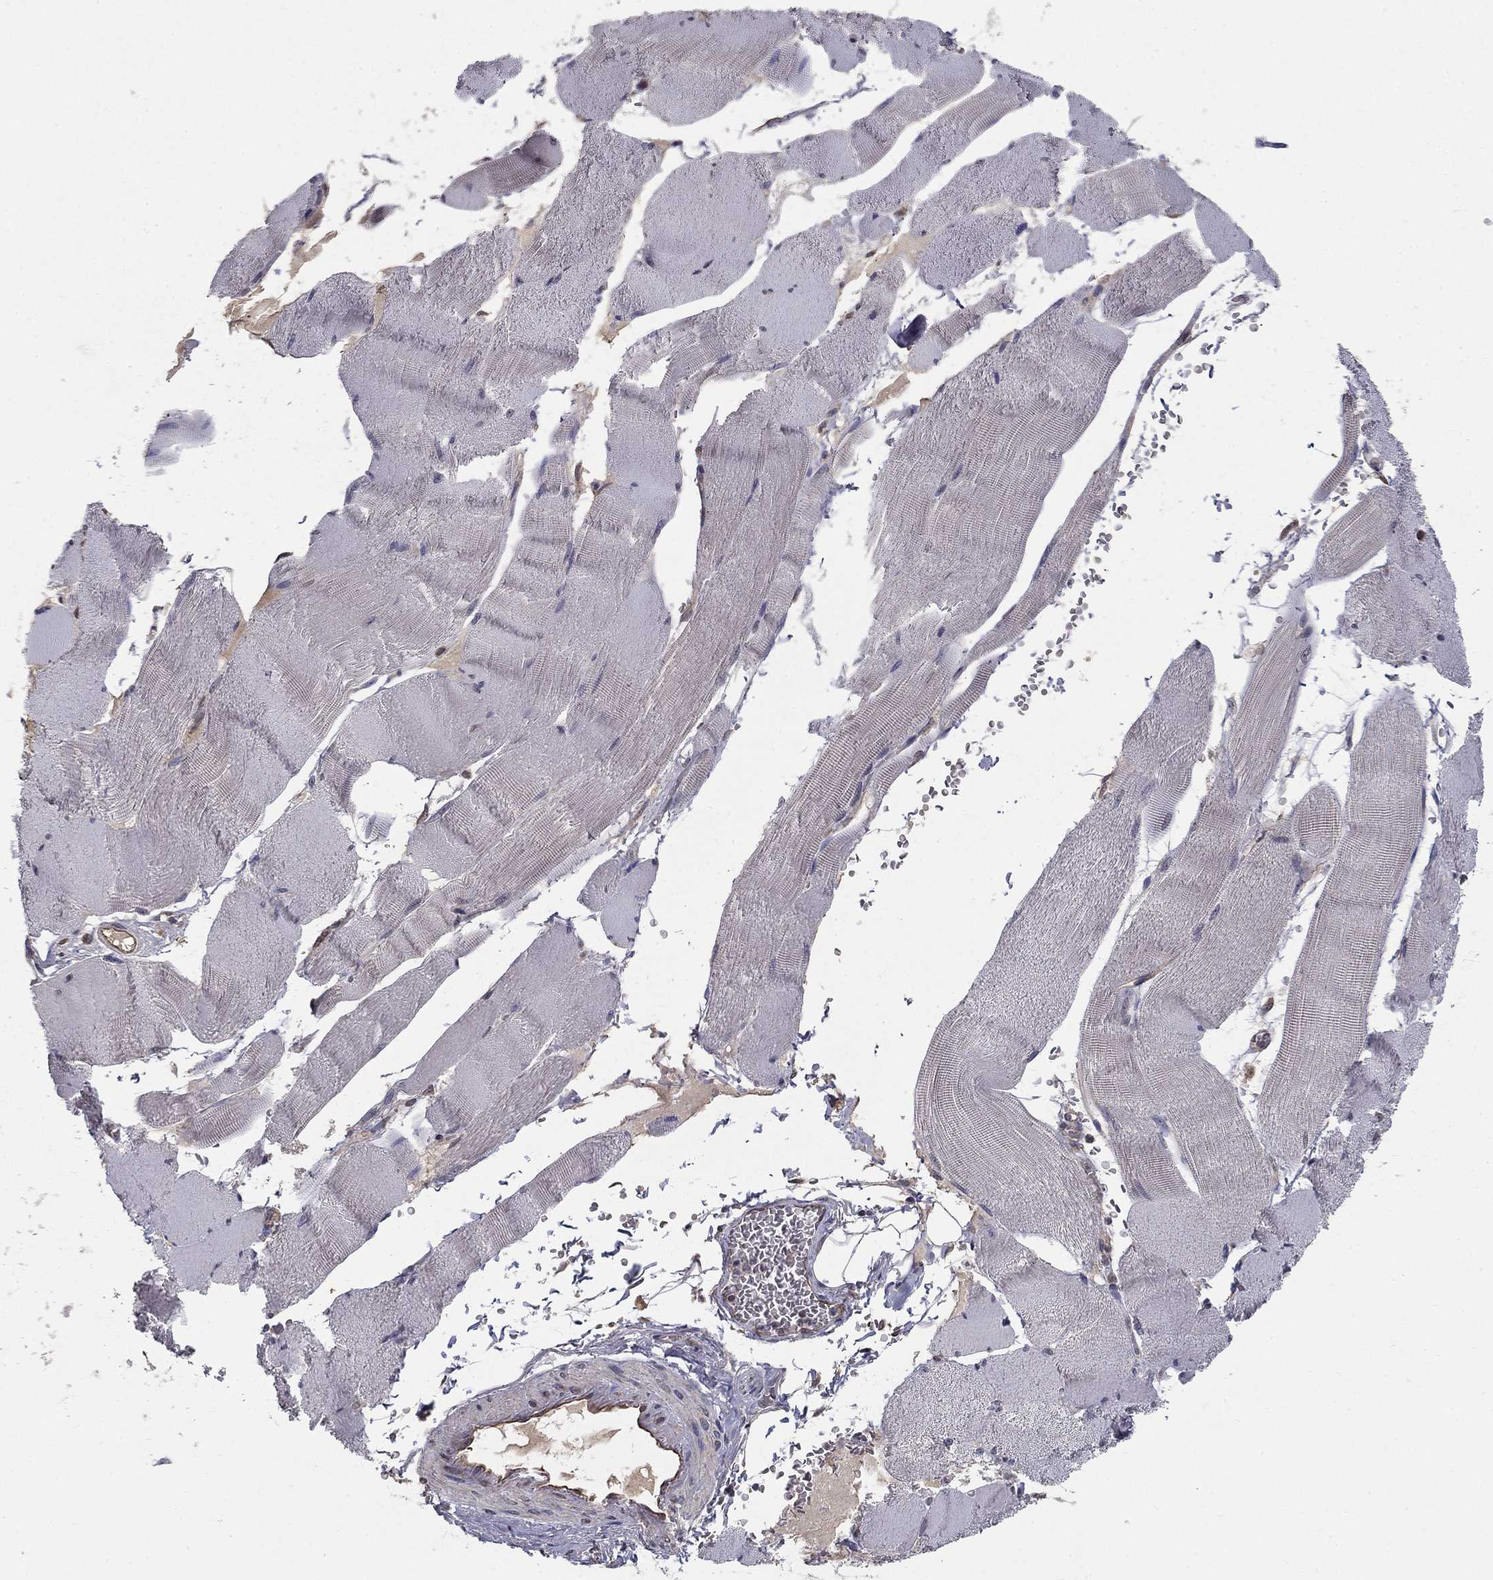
{"staining": {"intensity": "negative", "quantity": "none", "location": "none"}, "tissue": "skeletal muscle", "cell_type": "Myocytes", "image_type": "normal", "snomed": [{"axis": "morphology", "description": "Normal tissue, NOS"}, {"axis": "topography", "description": "Skeletal muscle"}], "caption": "Immunohistochemical staining of normal skeletal muscle exhibits no significant expression in myocytes.", "gene": "SLC2A13", "patient": {"sex": "male", "age": 56}}